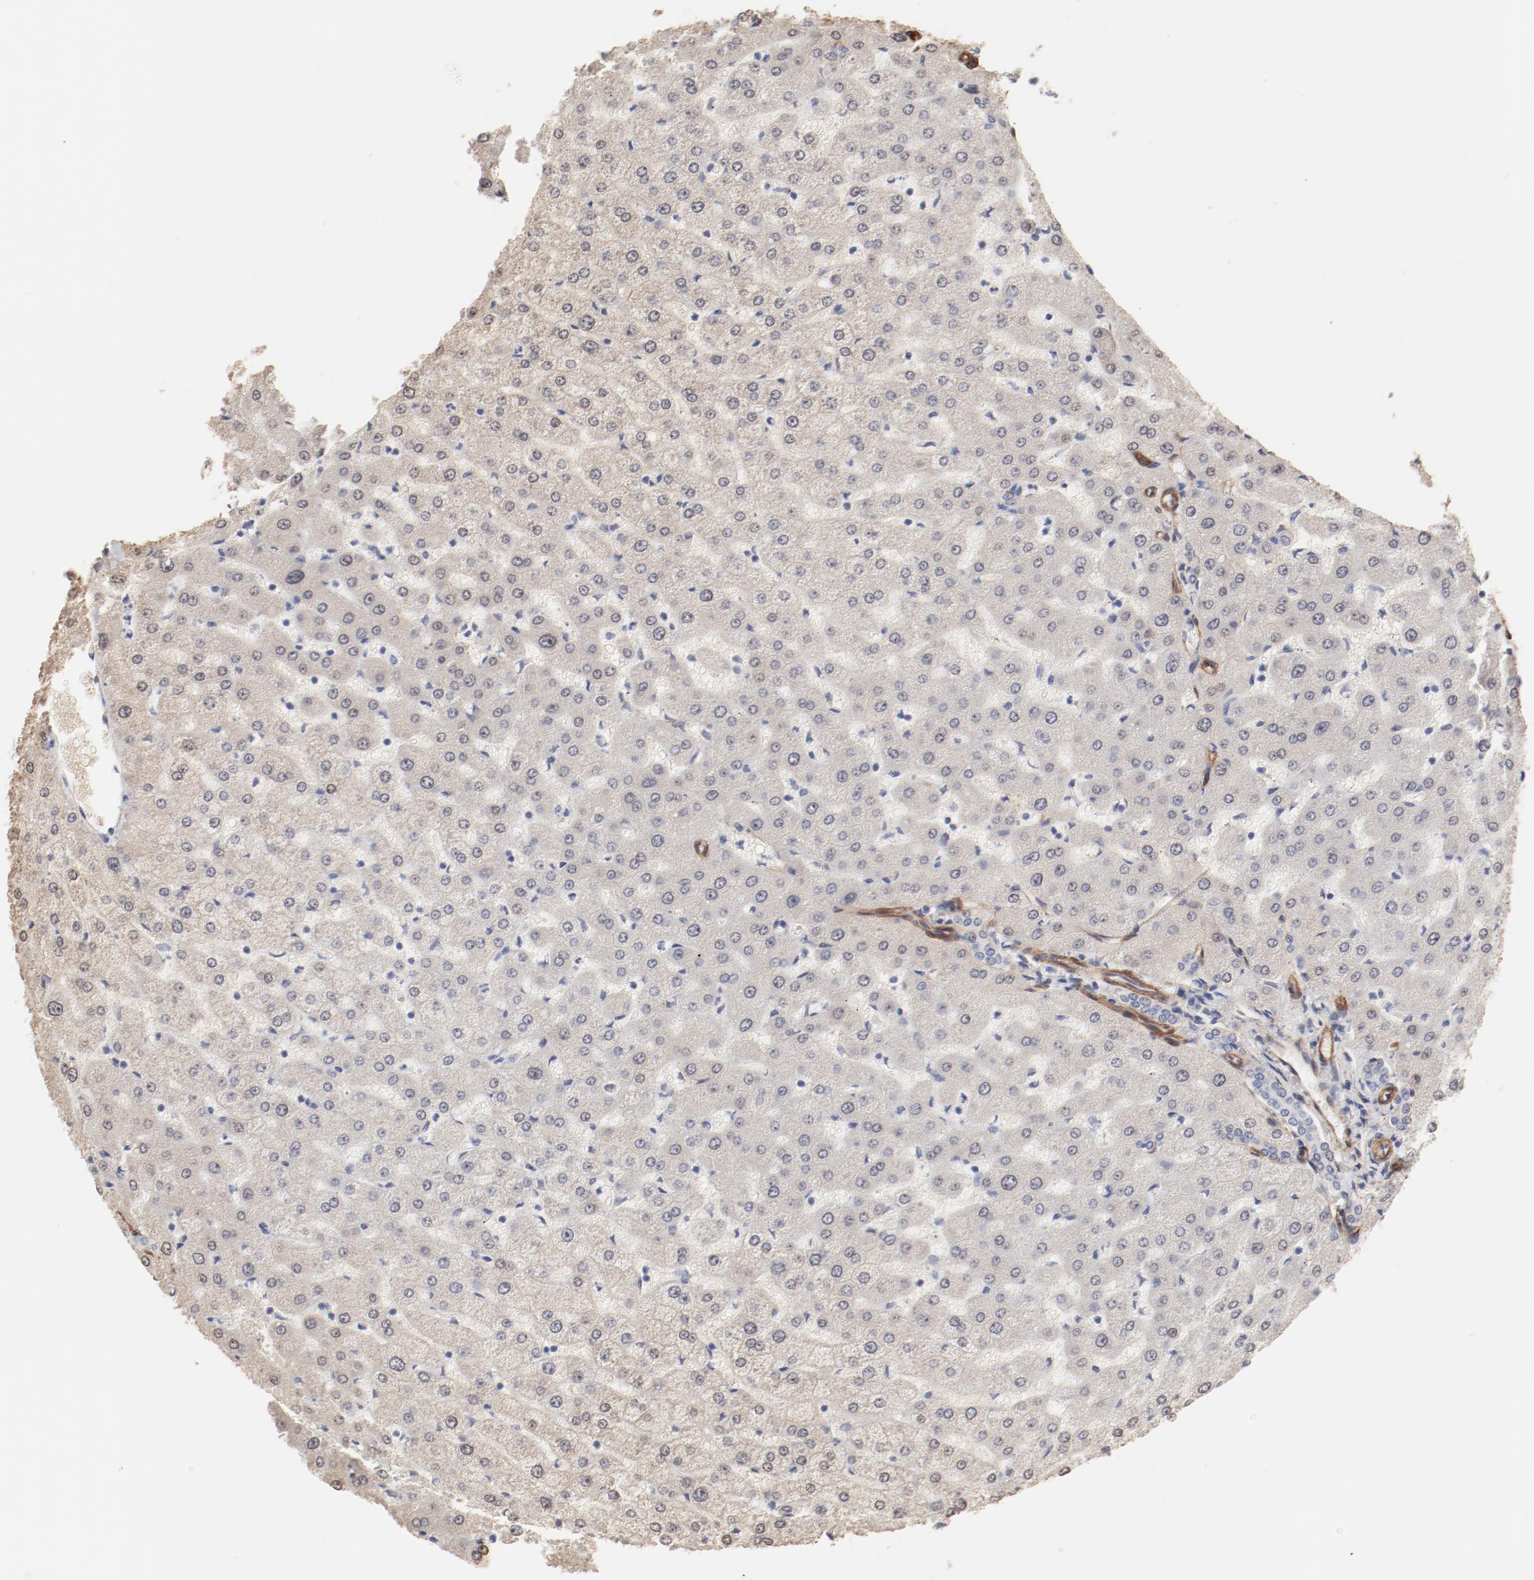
{"staining": {"intensity": "negative", "quantity": "none", "location": "none"}, "tissue": "liver", "cell_type": "Cholangiocytes", "image_type": "normal", "snomed": [{"axis": "morphology", "description": "Normal tissue, NOS"}, {"axis": "morphology", "description": "Fibrosis, NOS"}, {"axis": "topography", "description": "Liver"}], "caption": "Immunohistochemical staining of normal liver reveals no significant expression in cholangiocytes. (DAB immunohistochemistry with hematoxylin counter stain).", "gene": "MAGED4B", "patient": {"sex": "female", "age": 29}}